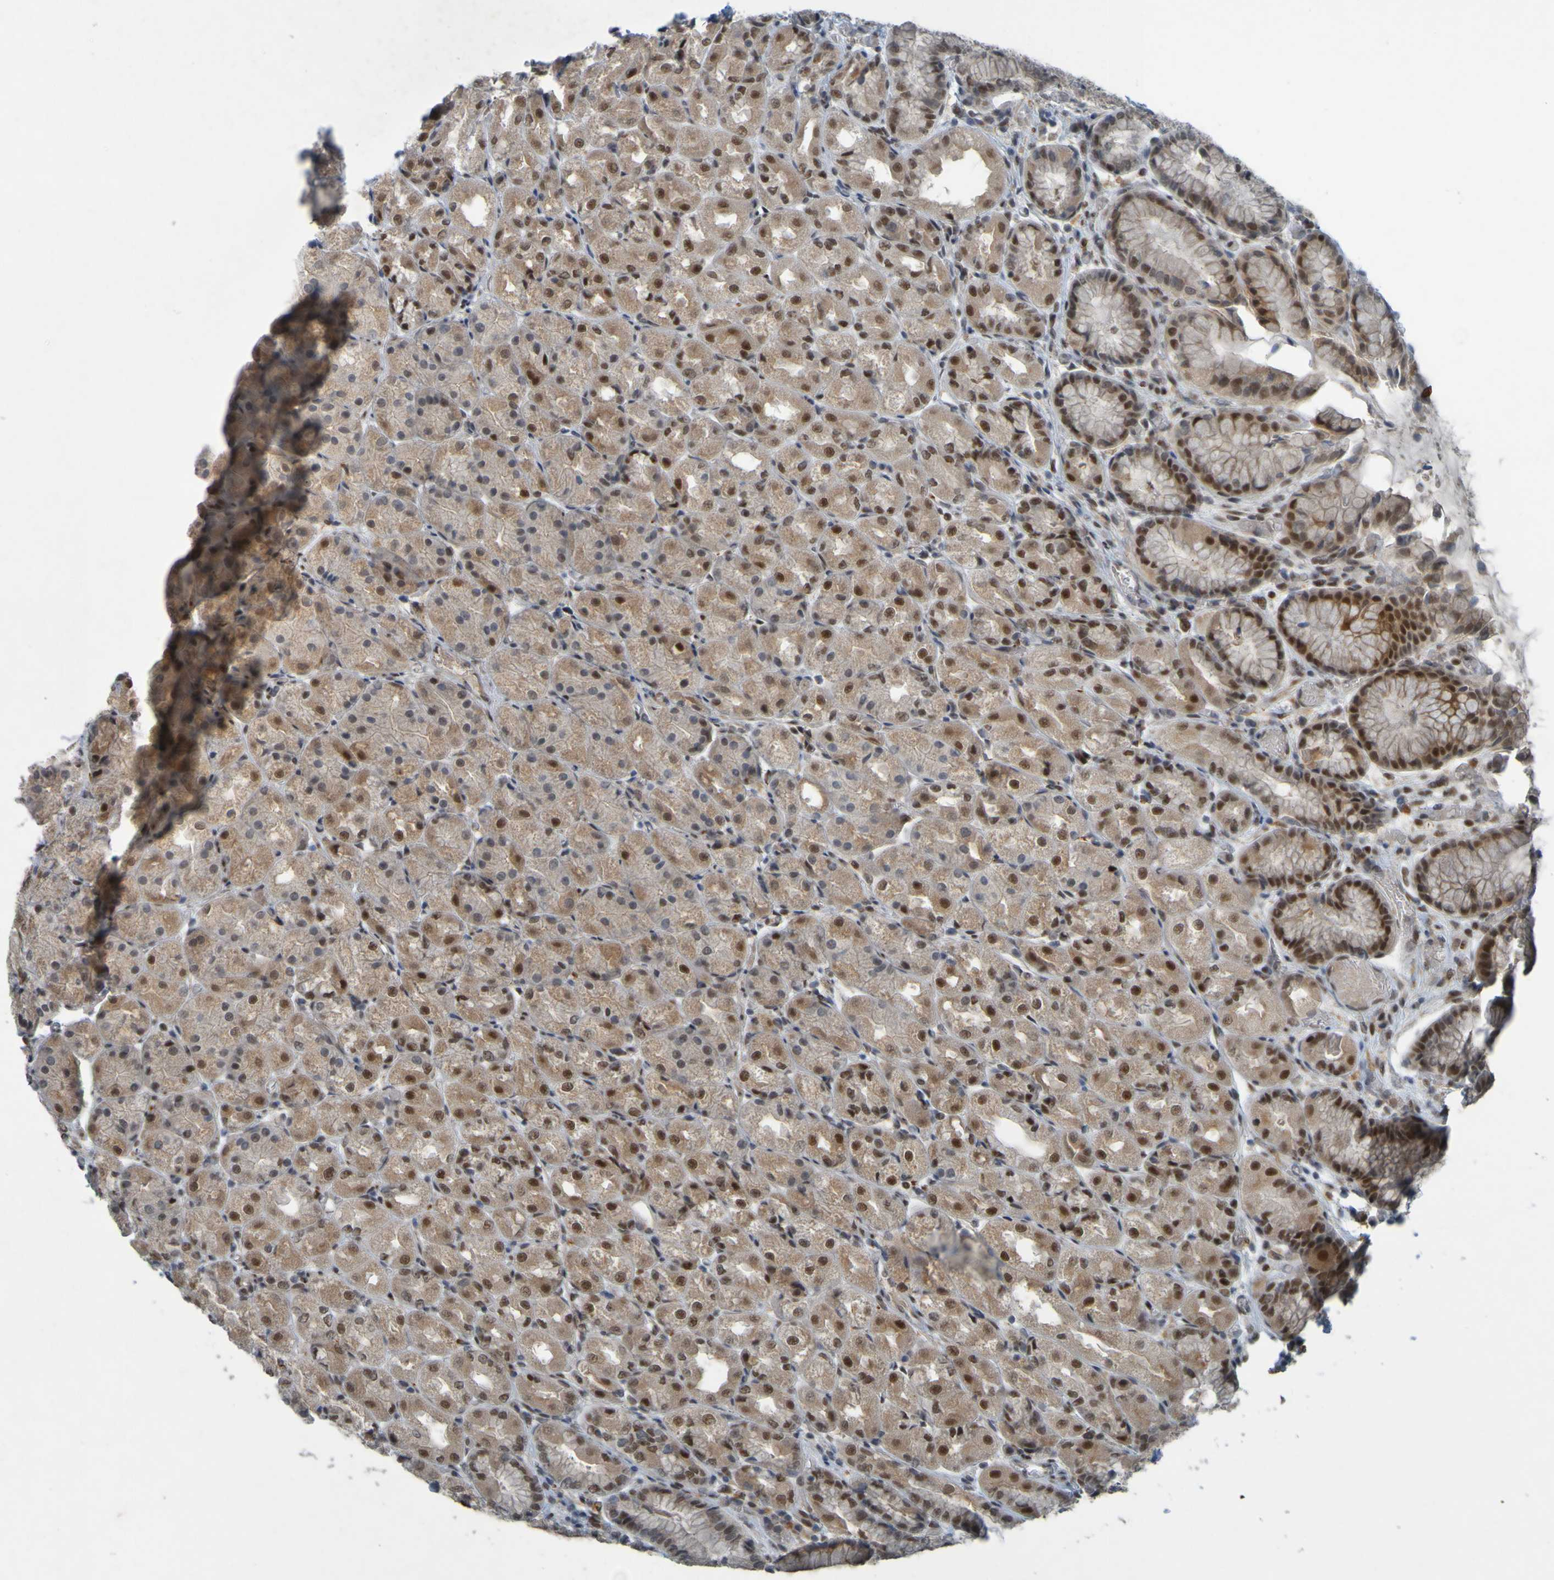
{"staining": {"intensity": "moderate", "quantity": ">75%", "location": "cytoplasmic/membranous,nuclear"}, "tissue": "stomach", "cell_type": "Glandular cells", "image_type": "normal", "snomed": [{"axis": "morphology", "description": "Normal tissue, NOS"}, {"axis": "topography", "description": "Stomach, upper"}], "caption": "This micrograph demonstrates IHC staining of unremarkable human stomach, with medium moderate cytoplasmic/membranous,nuclear positivity in about >75% of glandular cells.", "gene": "MCPH1", "patient": {"sex": "male", "age": 72}}